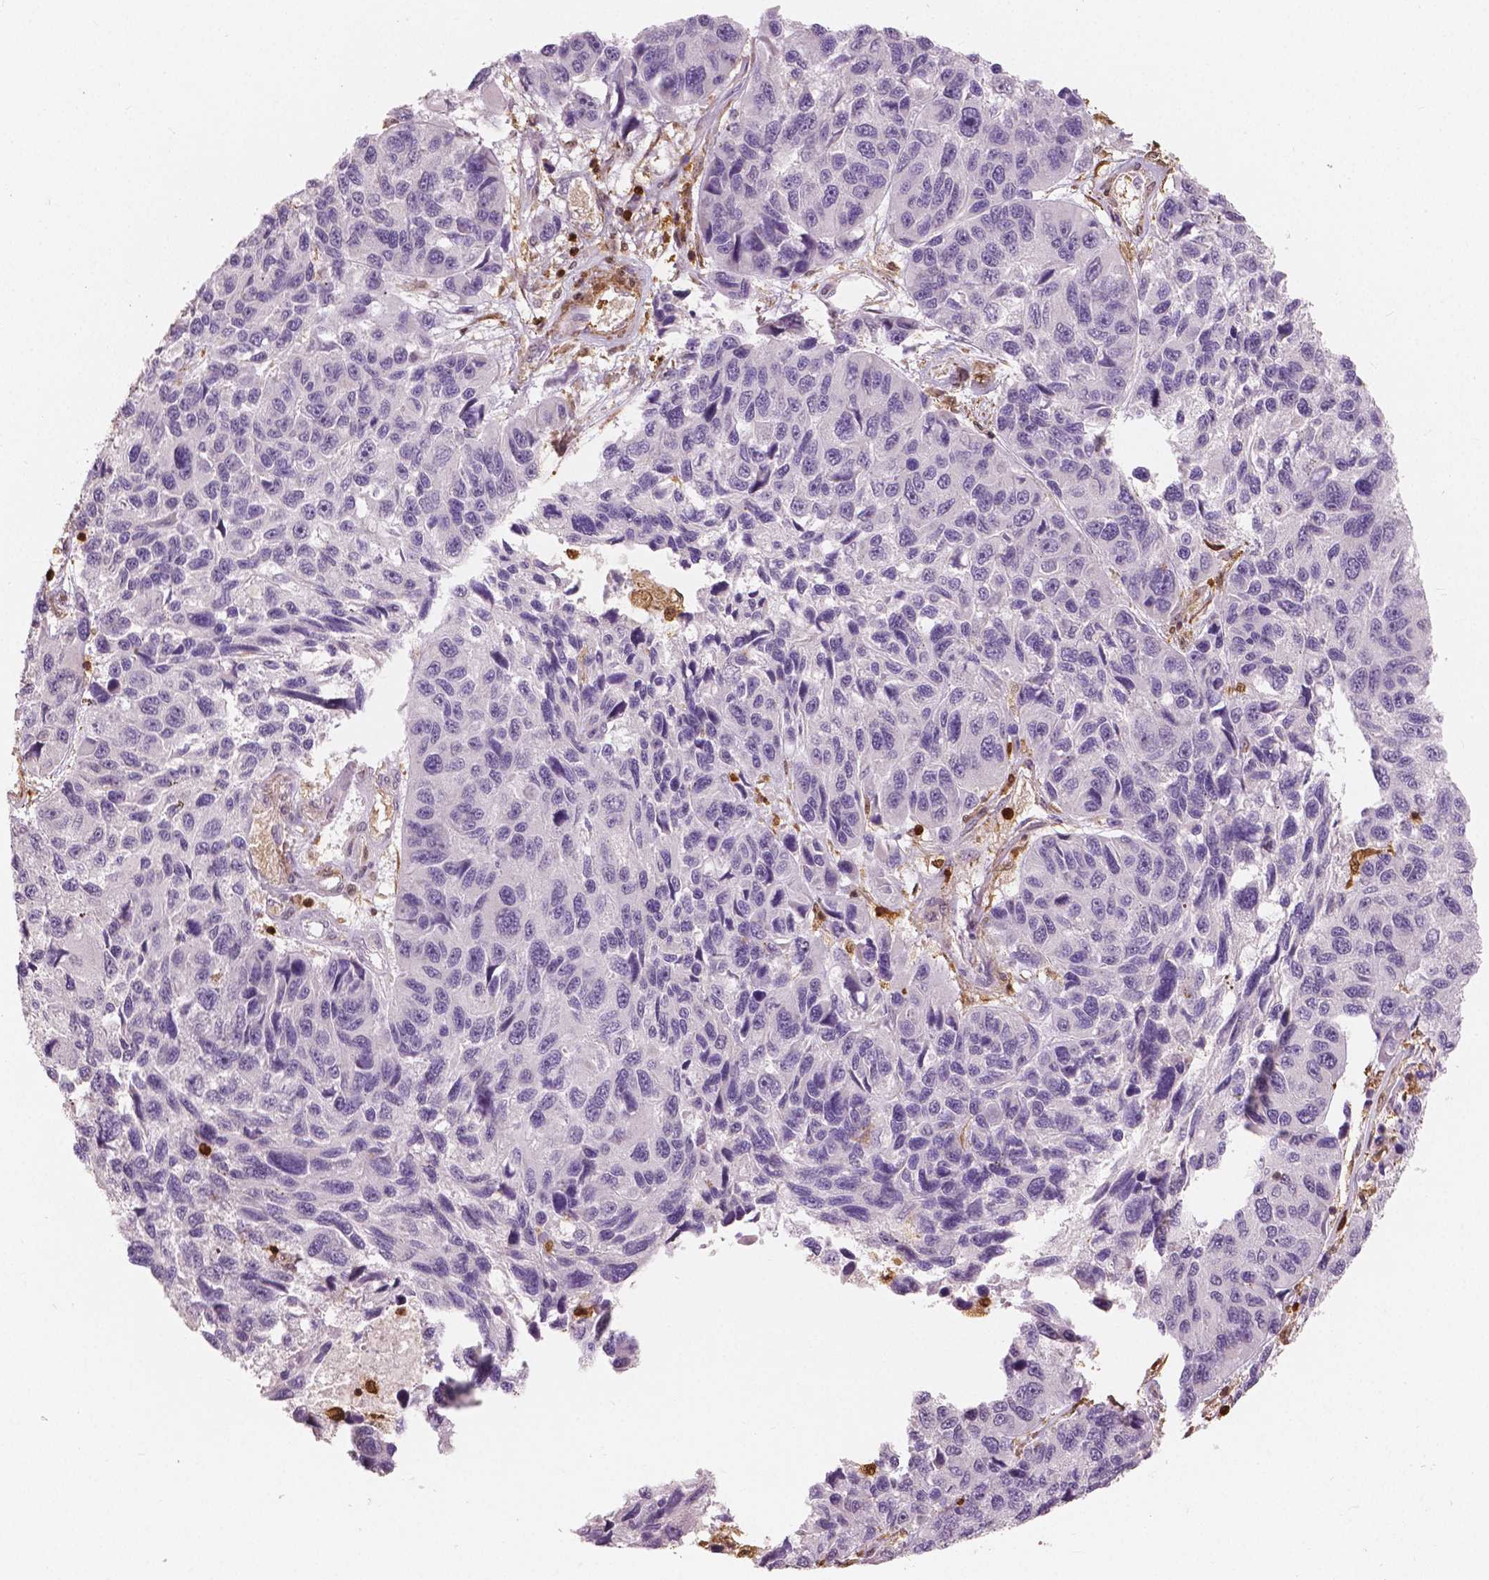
{"staining": {"intensity": "negative", "quantity": "none", "location": "none"}, "tissue": "melanoma", "cell_type": "Tumor cells", "image_type": "cancer", "snomed": [{"axis": "morphology", "description": "Malignant melanoma, NOS"}, {"axis": "topography", "description": "Skin"}], "caption": "An immunohistochemistry histopathology image of melanoma is shown. There is no staining in tumor cells of melanoma.", "gene": "S100A4", "patient": {"sex": "male", "age": 53}}